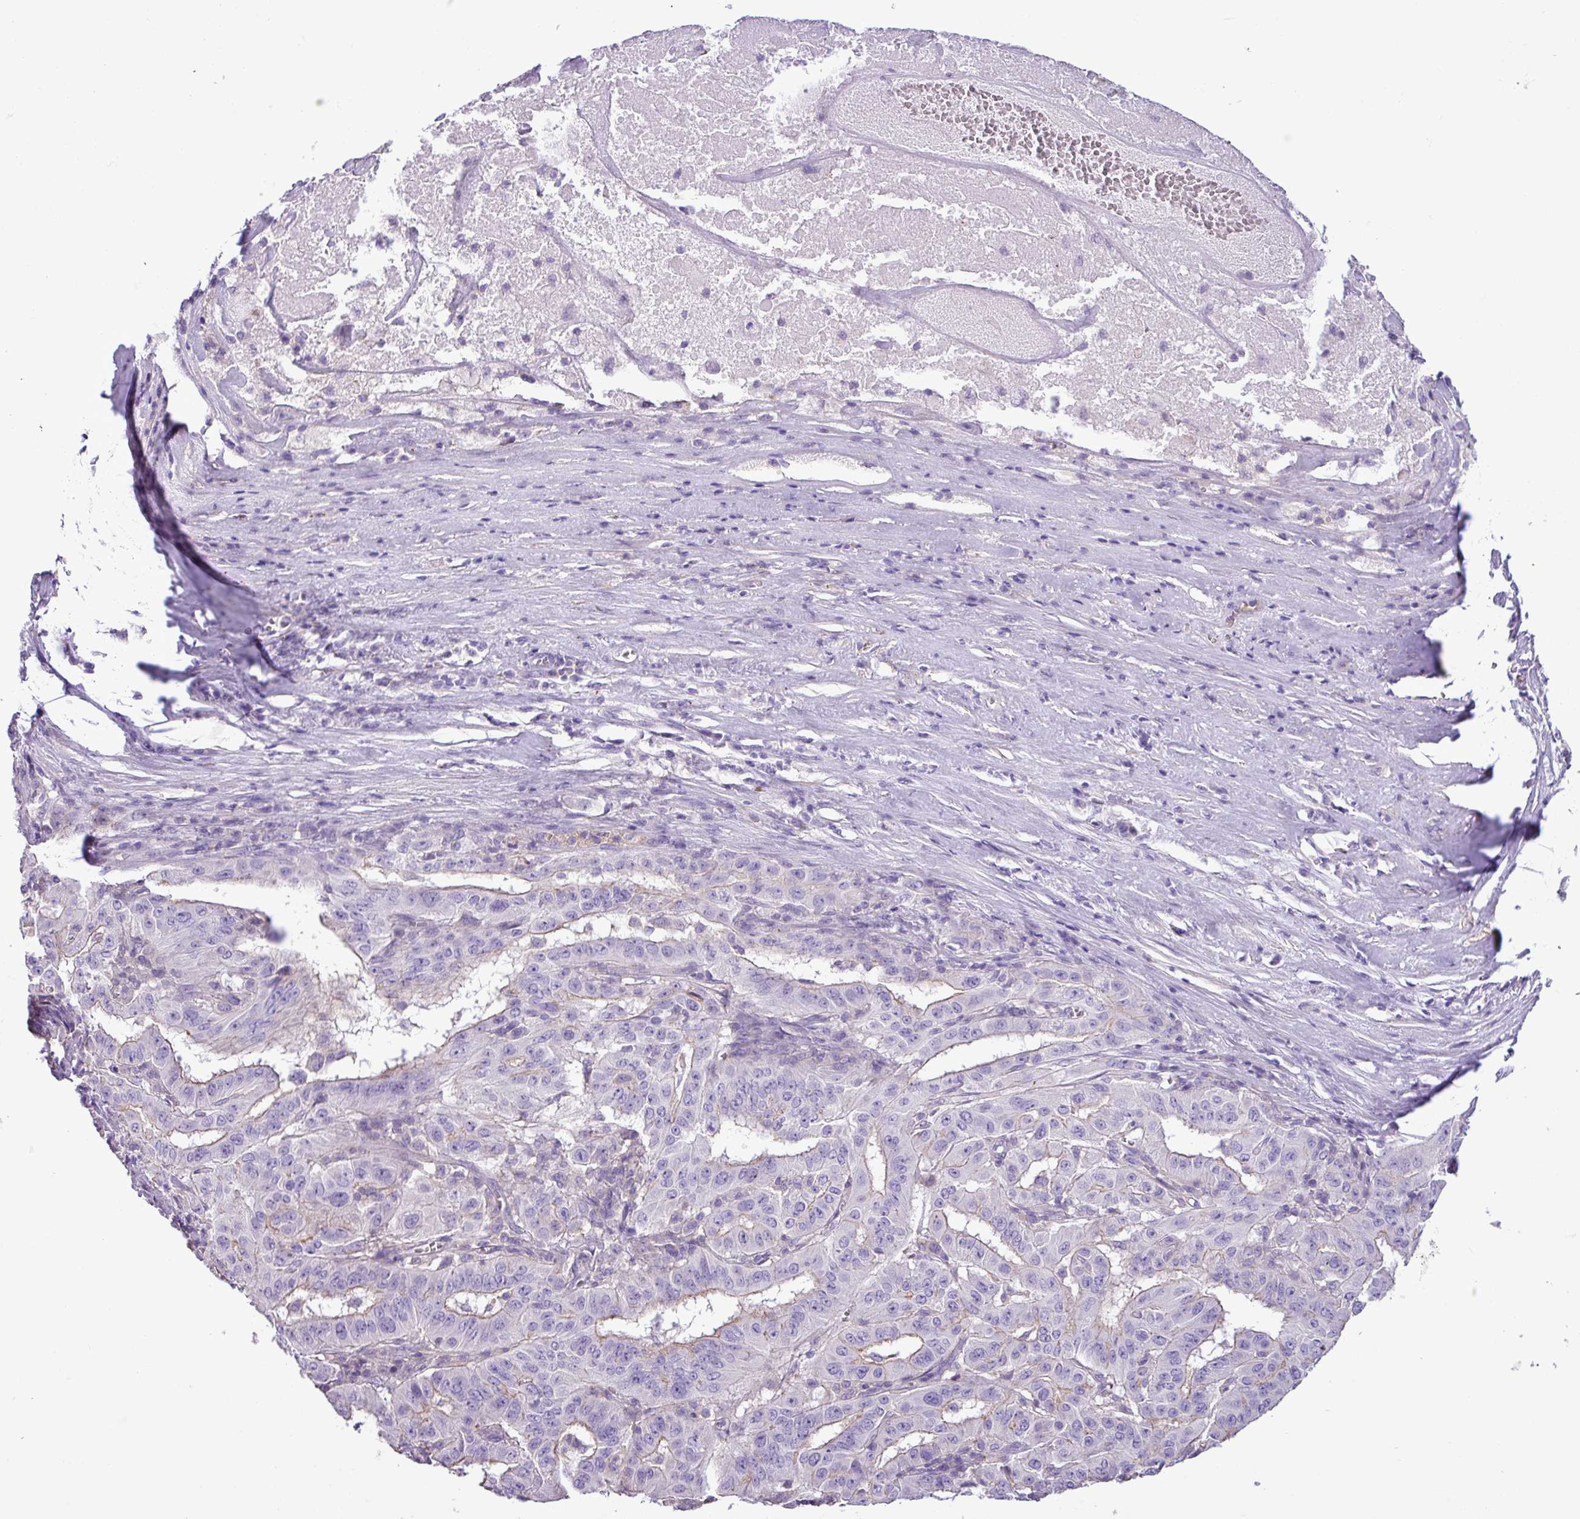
{"staining": {"intensity": "moderate", "quantity": "25%-75%", "location": "cytoplasmic/membranous"}, "tissue": "pancreatic cancer", "cell_type": "Tumor cells", "image_type": "cancer", "snomed": [{"axis": "morphology", "description": "Adenocarcinoma, NOS"}, {"axis": "topography", "description": "Pancreas"}], "caption": "Immunohistochemistry (IHC) (DAB) staining of human pancreatic cancer (adenocarcinoma) reveals moderate cytoplasmic/membranous protein expression in about 25%-75% of tumor cells.", "gene": "ZNF334", "patient": {"sex": "male", "age": 63}}